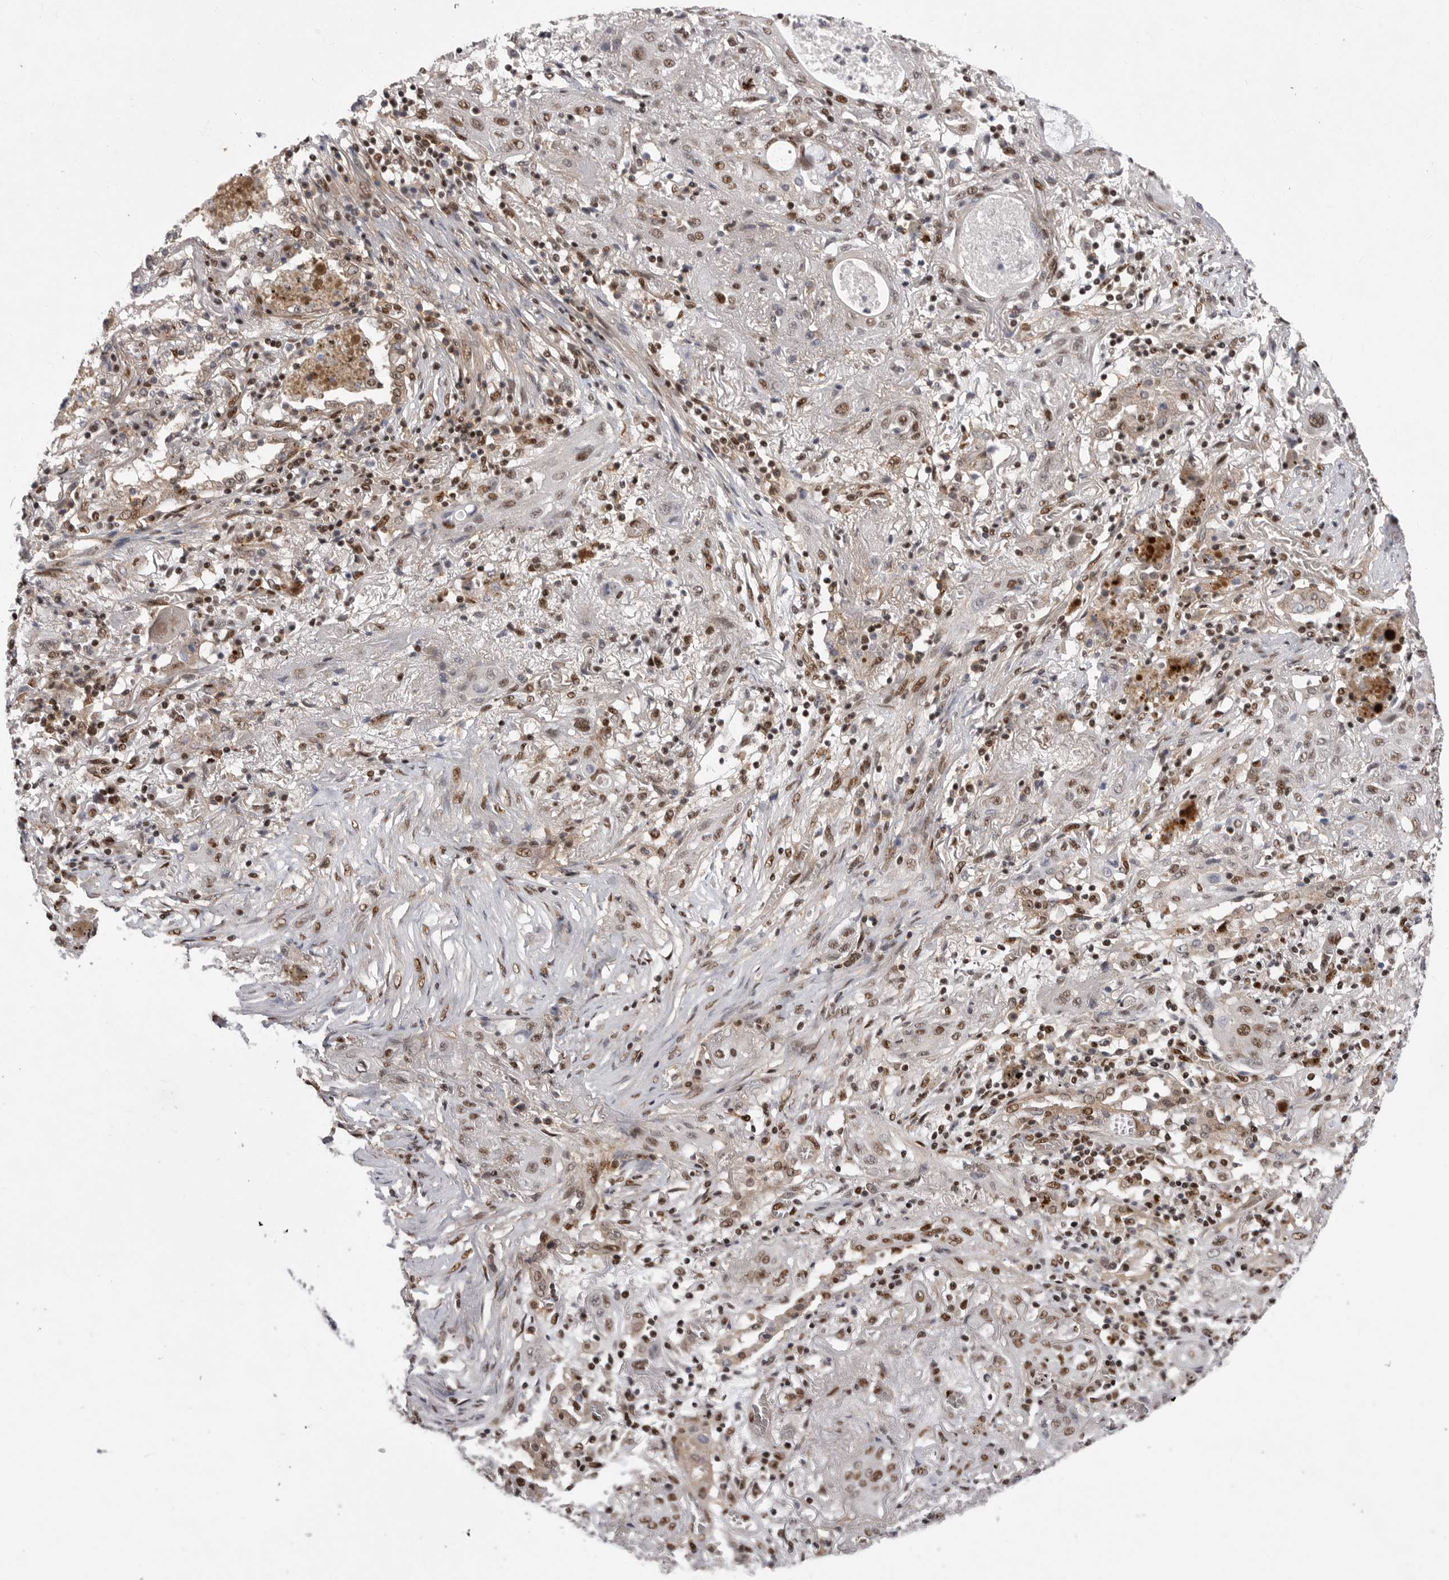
{"staining": {"intensity": "moderate", "quantity": ">75%", "location": "nuclear"}, "tissue": "lung cancer", "cell_type": "Tumor cells", "image_type": "cancer", "snomed": [{"axis": "morphology", "description": "Squamous cell carcinoma, NOS"}, {"axis": "topography", "description": "Lung"}], "caption": "DAB (3,3'-diaminobenzidine) immunohistochemical staining of squamous cell carcinoma (lung) demonstrates moderate nuclear protein positivity in about >75% of tumor cells.", "gene": "PPP1R8", "patient": {"sex": "female", "age": 47}}